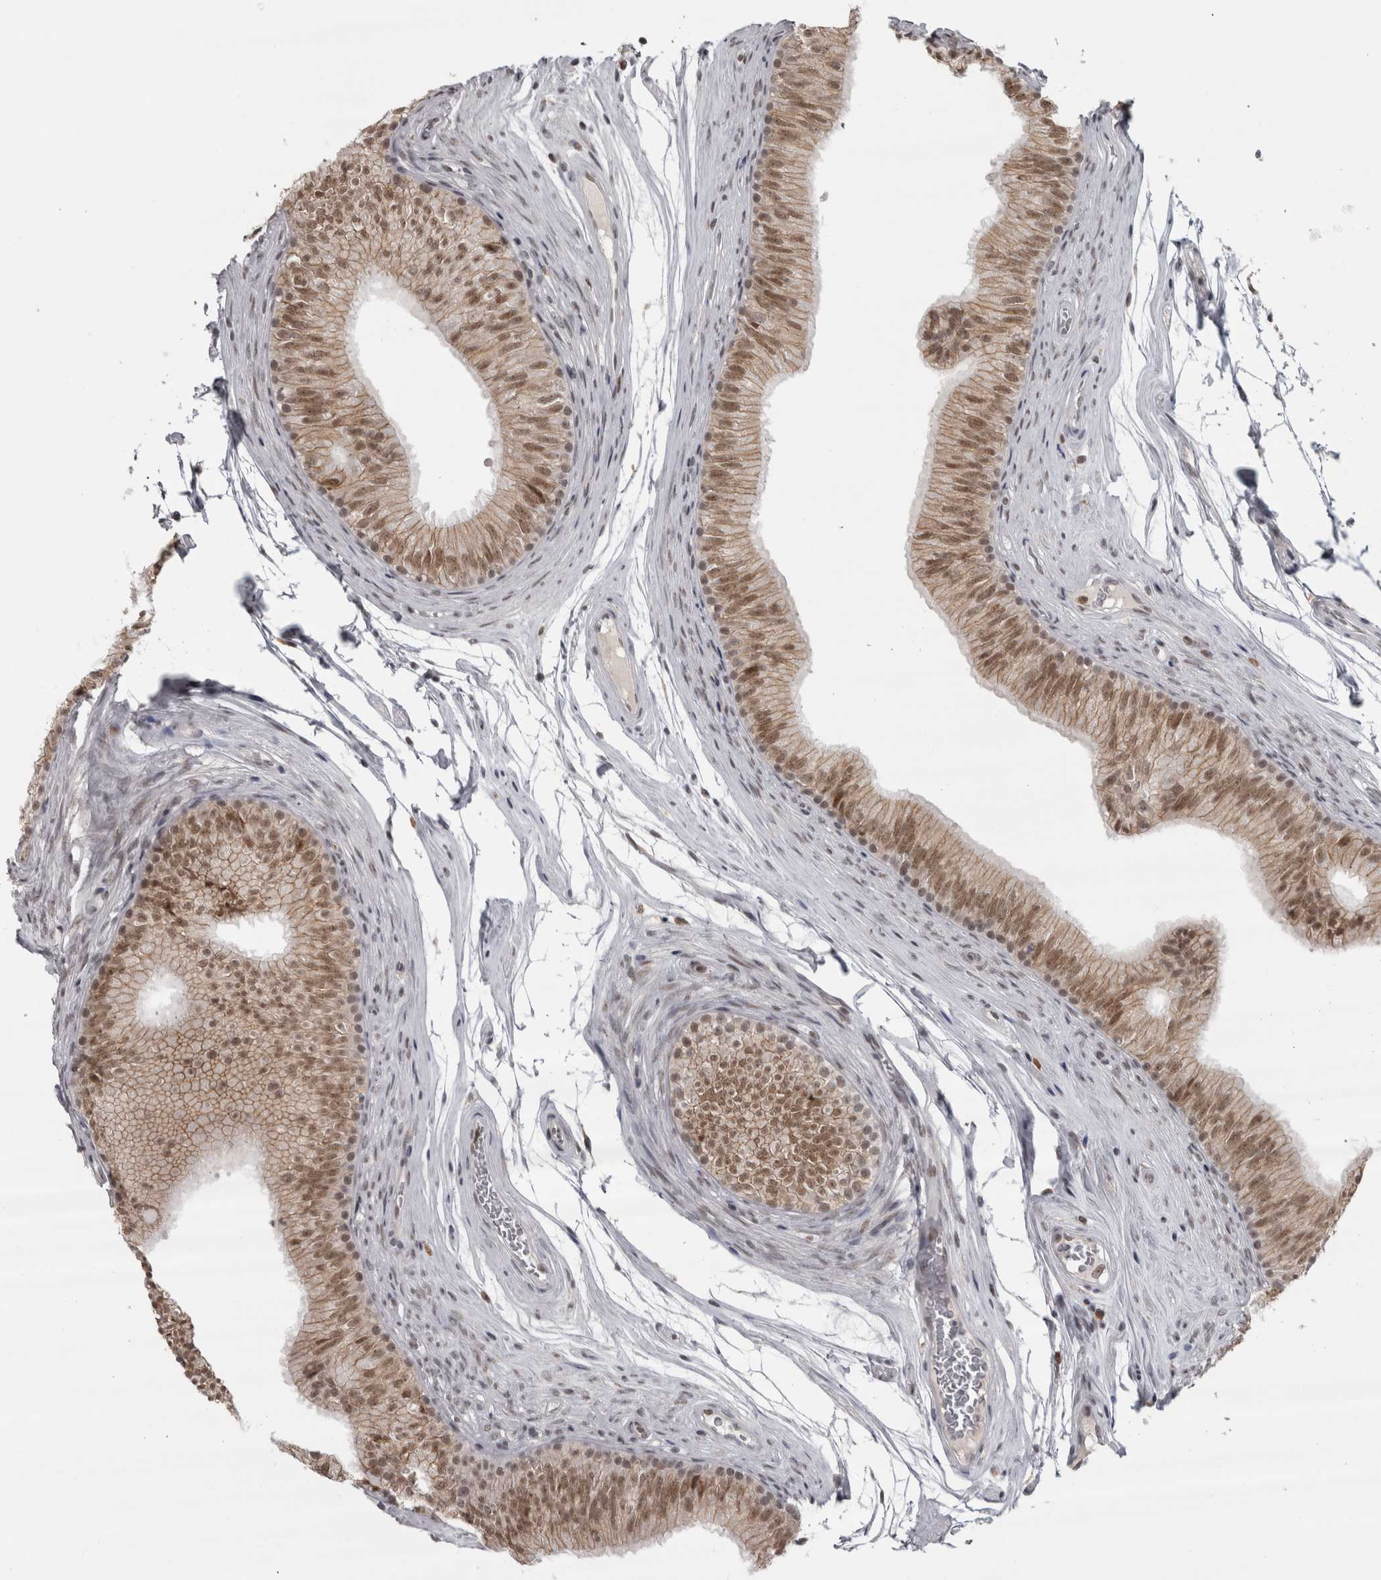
{"staining": {"intensity": "moderate", "quantity": ">75%", "location": "cytoplasmic/membranous,nuclear"}, "tissue": "epididymis", "cell_type": "Glandular cells", "image_type": "normal", "snomed": [{"axis": "morphology", "description": "Normal tissue, NOS"}, {"axis": "topography", "description": "Epididymis"}], "caption": "Moderate cytoplasmic/membranous,nuclear protein expression is identified in approximately >75% of glandular cells in epididymis.", "gene": "MICU3", "patient": {"sex": "male", "age": 36}}